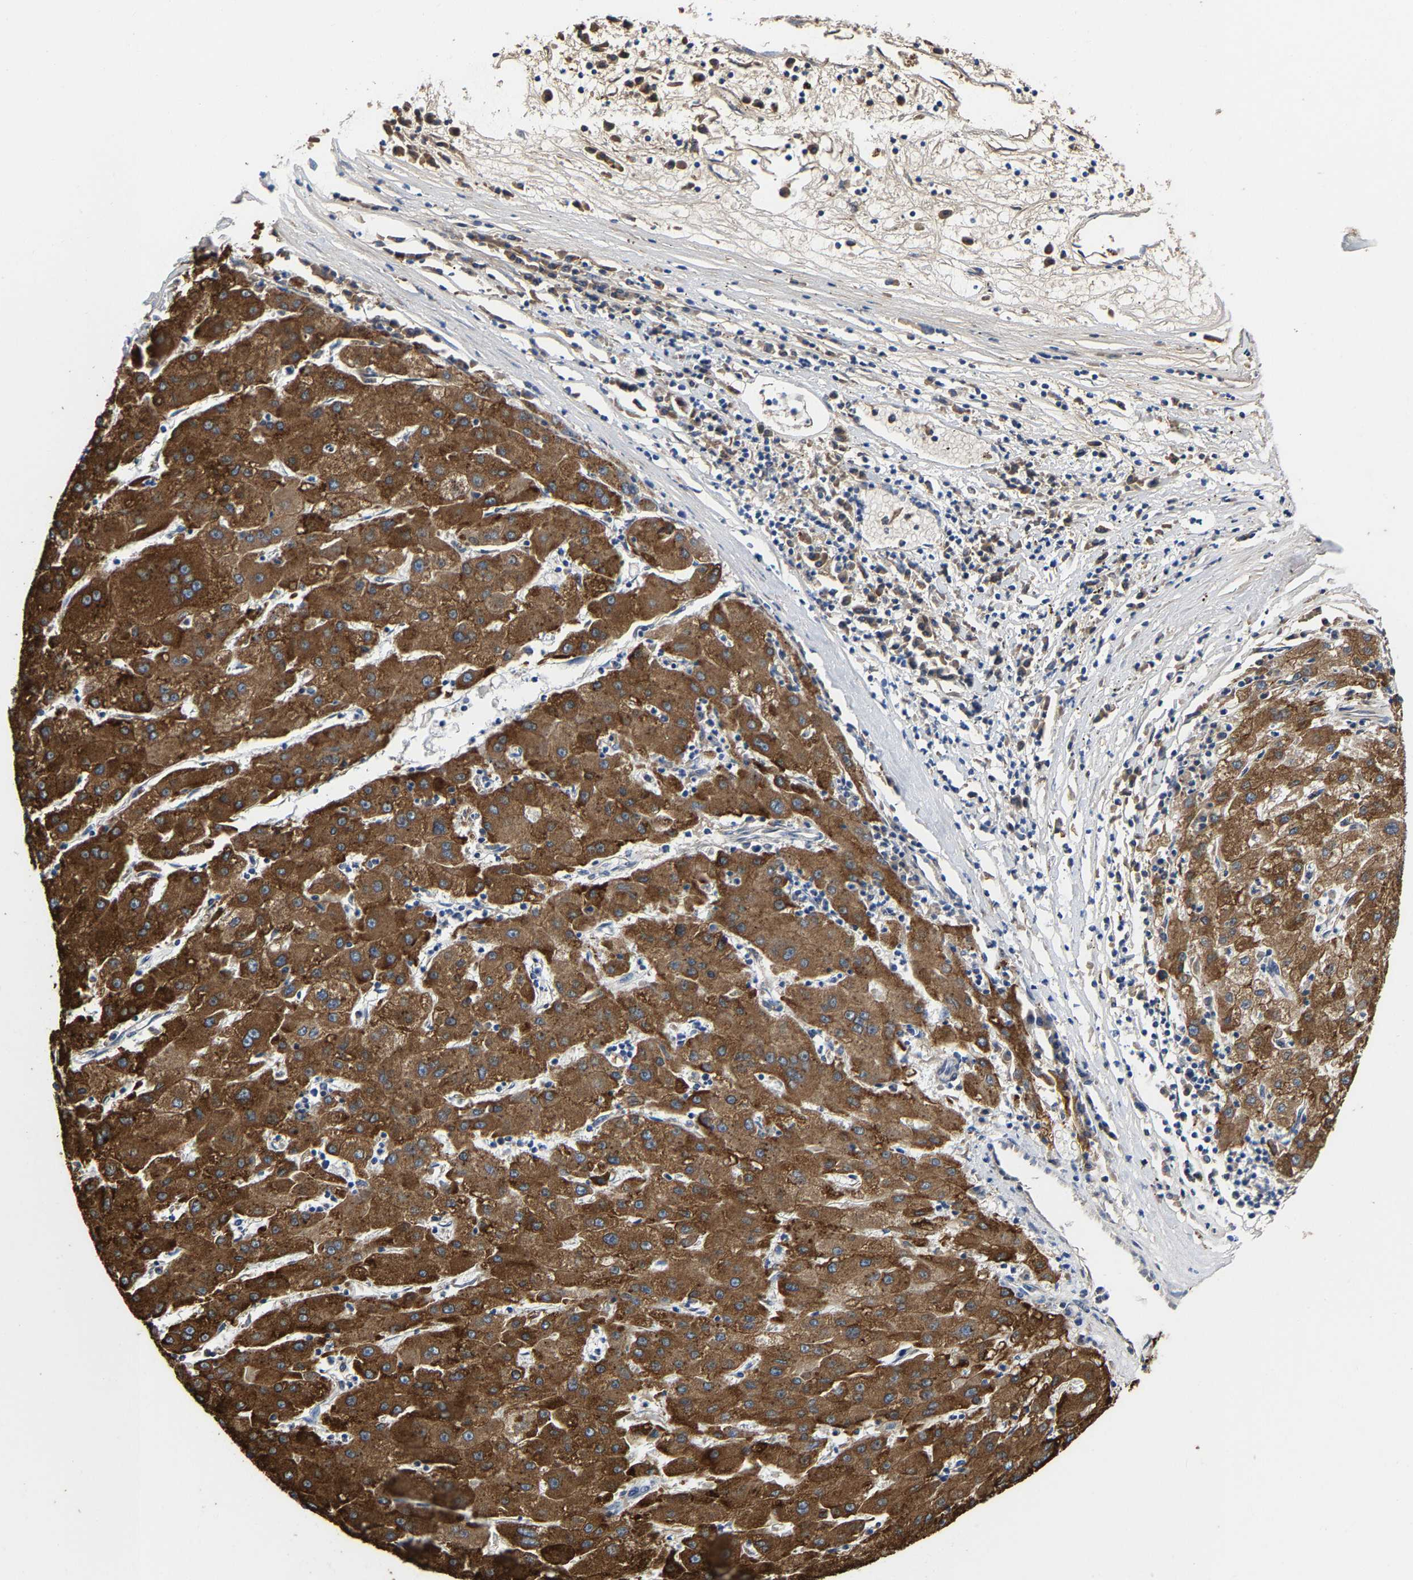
{"staining": {"intensity": "strong", "quantity": ">75%", "location": "cytoplasmic/membranous"}, "tissue": "liver cancer", "cell_type": "Tumor cells", "image_type": "cancer", "snomed": [{"axis": "morphology", "description": "Carcinoma, Hepatocellular, NOS"}, {"axis": "topography", "description": "Liver"}], "caption": "Liver cancer (hepatocellular carcinoma) stained with immunohistochemistry (IHC) reveals strong cytoplasmic/membranous expression in about >75% of tumor cells. Immunohistochemistry stains the protein in brown and the nuclei are stained blue.", "gene": "CCDC171", "patient": {"sex": "male", "age": 72}}